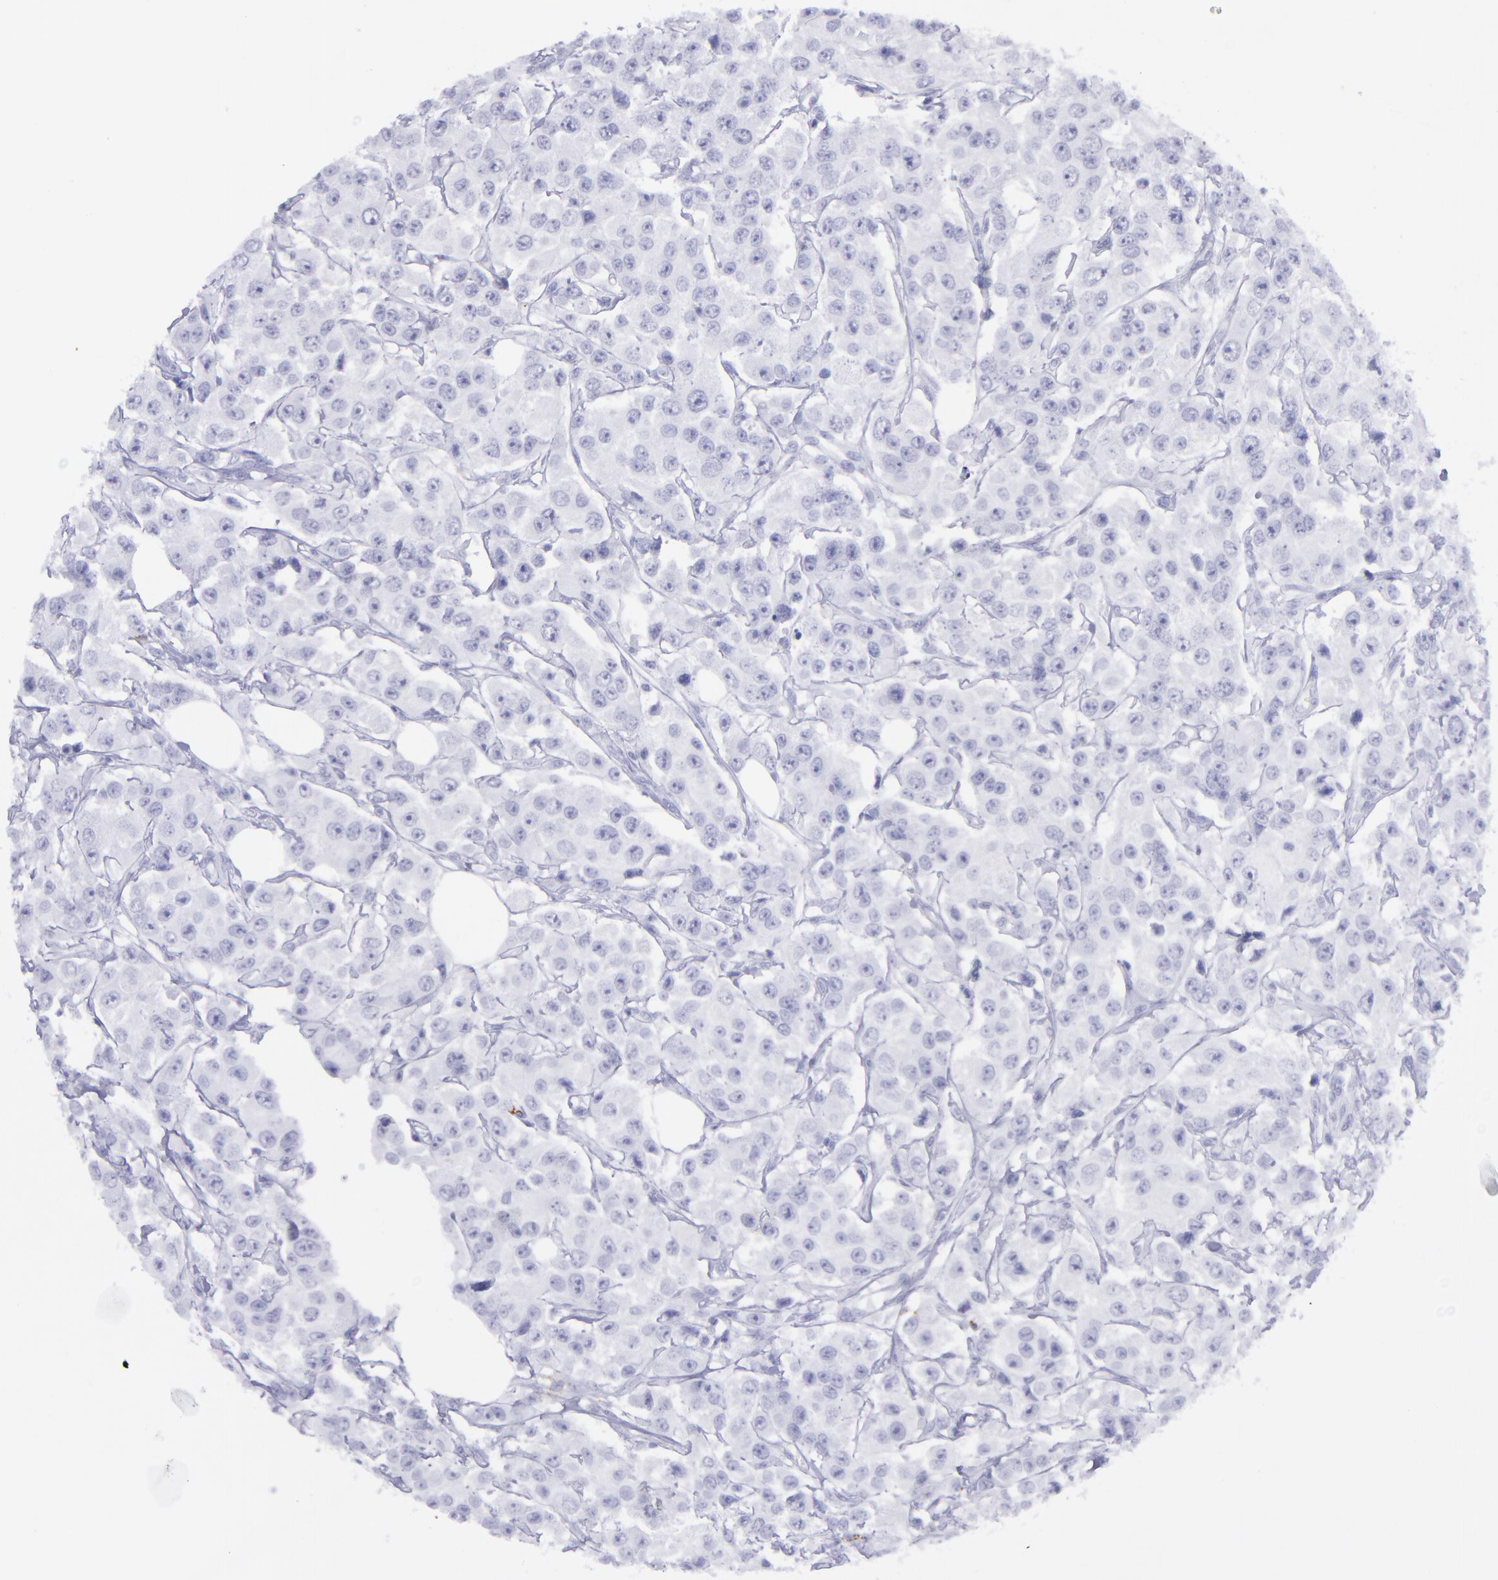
{"staining": {"intensity": "negative", "quantity": "none", "location": "none"}, "tissue": "breast cancer", "cell_type": "Tumor cells", "image_type": "cancer", "snomed": [{"axis": "morphology", "description": "Duct carcinoma"}, {"axis": "topography", "description": "Breast"}], "caption": "Histopathology image shows no protein positivity in tumor cells of breast intraductal carcinoma tissue.", "gene": "SELPLG", "patient": {"sex": "female", "age": 58}}